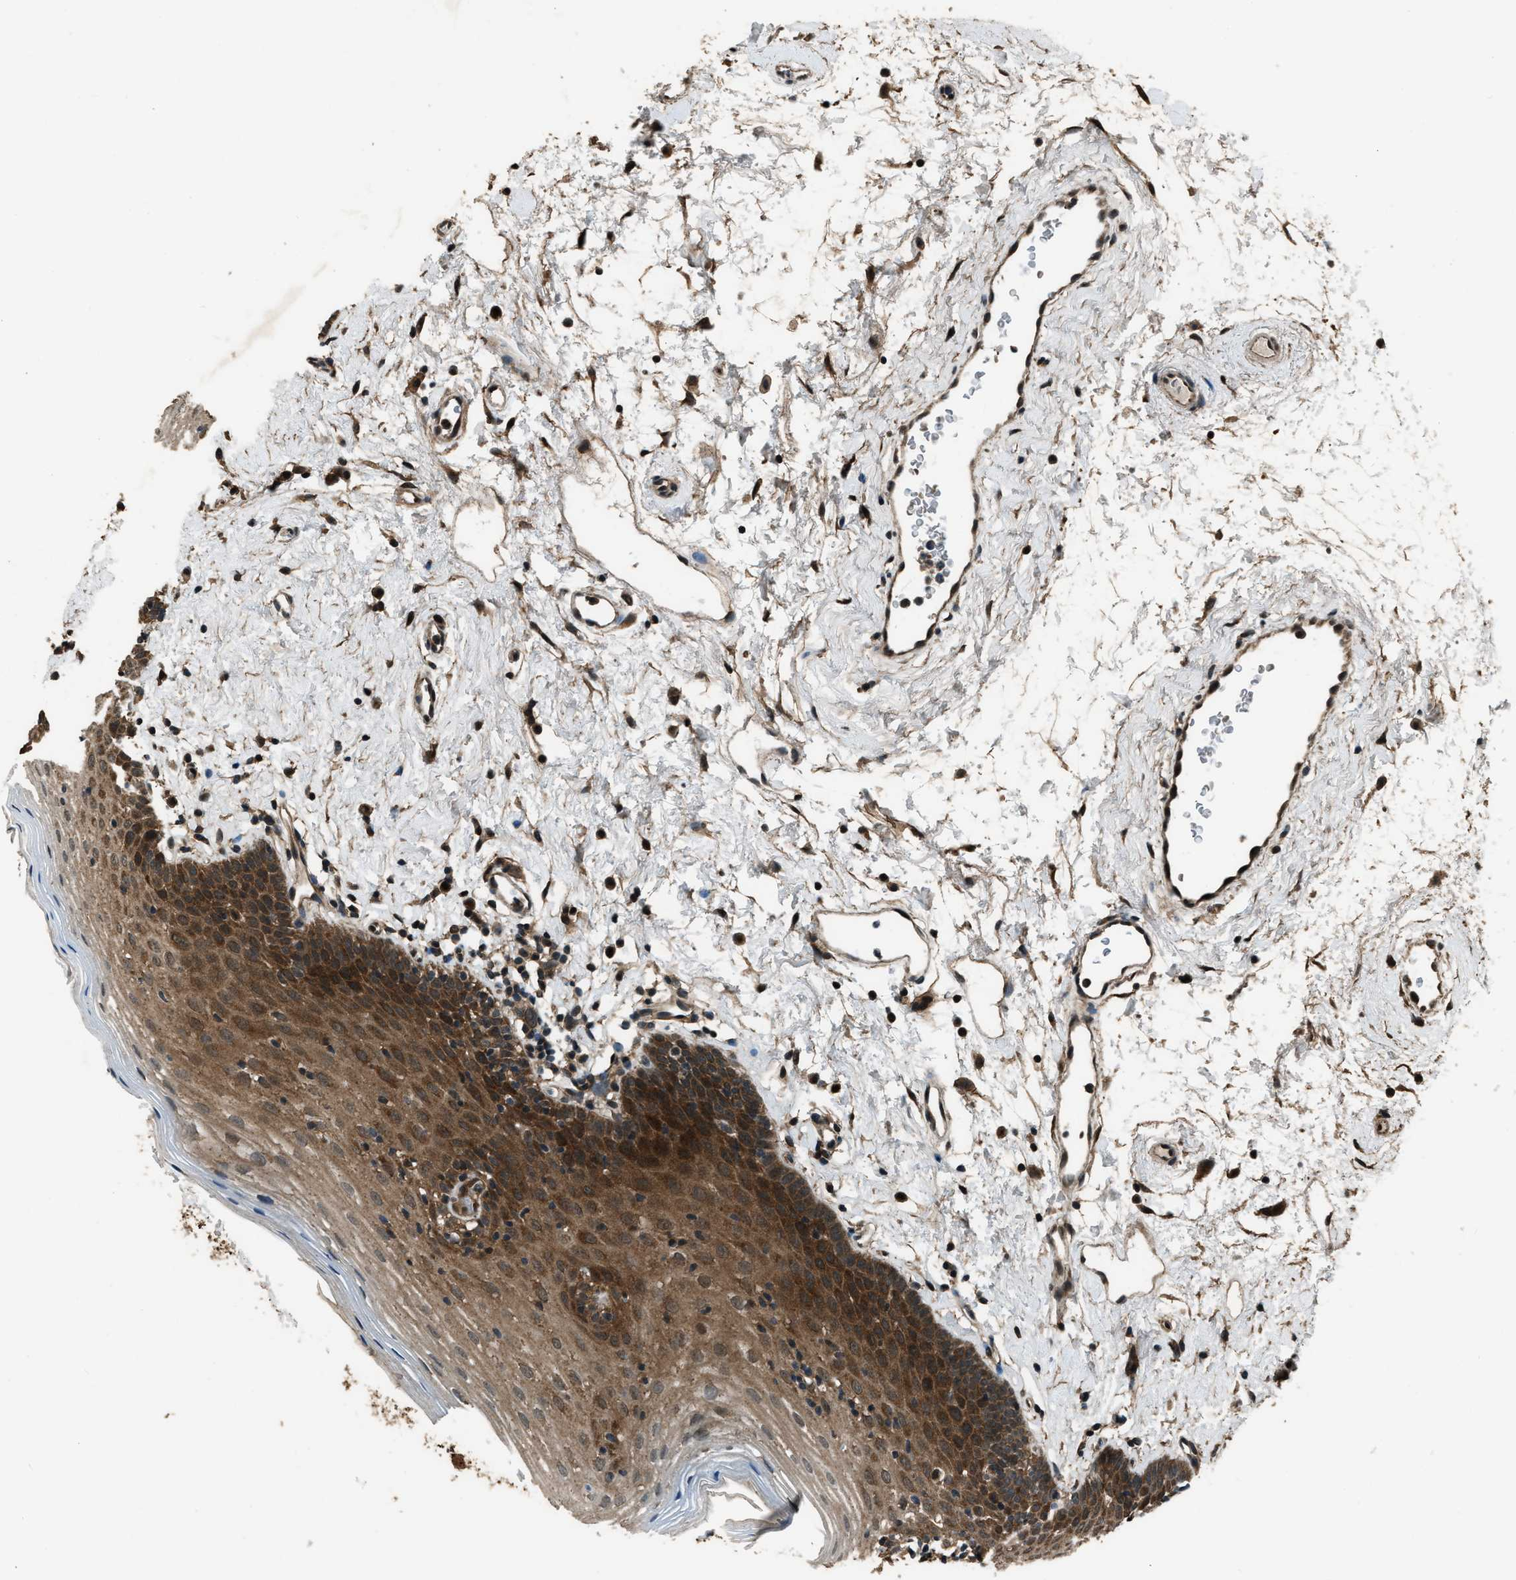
{"staining": {"intensity": "strong", "quantity": ">75%", "location": "cytoplasmic/membranous,nuclear"}, "tissue": "oral mucosa", "cell_type": "Squamous epithelial cells", "image_type": "normal", "snomed": [{"axis": "morphology", "description": "Normal tissue, NOS"}, {"axis": "topography", "description": "Oral tissue"}], "caption": "Human oral mucosa stained with a brown dye shows strong cytoplasmic/membranous,nuclear positive positivity in about >75% of squamous epithelial cells.", "gene": "NUDCD3", "patient": {"sex": "male", "age": 66}}